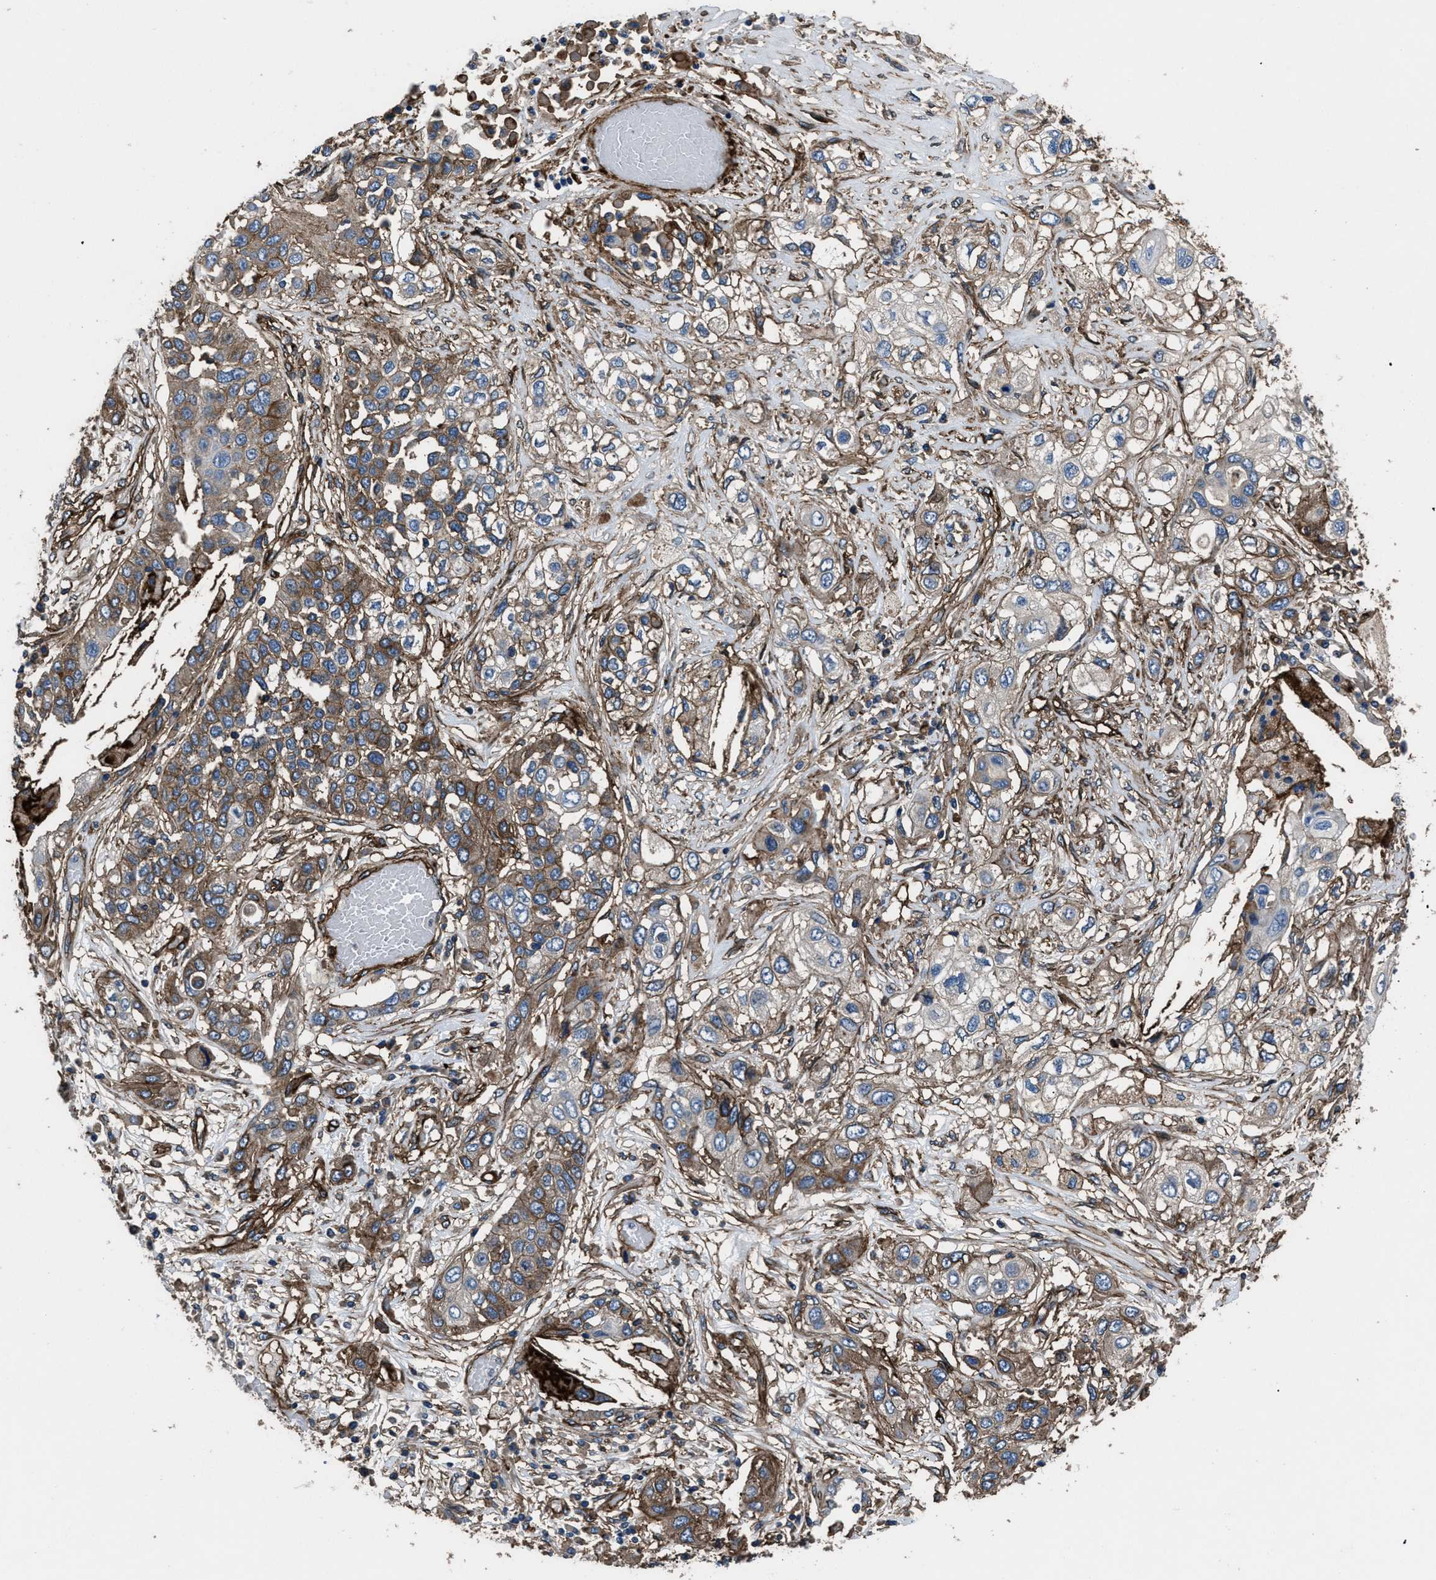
{"staining": {"intensity": "moderate", "quantity": "25%-75%", "location": "cytoplasmic/membranous"}, "tissue": "lung cancer", "cell_type": "Tumor cells", "image_type": "cancer", "snomed": [{"axis": "morphology", "description": "Squamous cell carcinoma, NOS"}, {"axis": "topography", "description": "Lung"}], "caption": "Brown immunohistochemical staining in lung cancer (squamous cell carcinoma) reveals moderate cytoplasmic/membranous staining in about 25%-75% of tumor cells.", "gene": "CD276", "patient": {"sex": "male", "age": 71}}